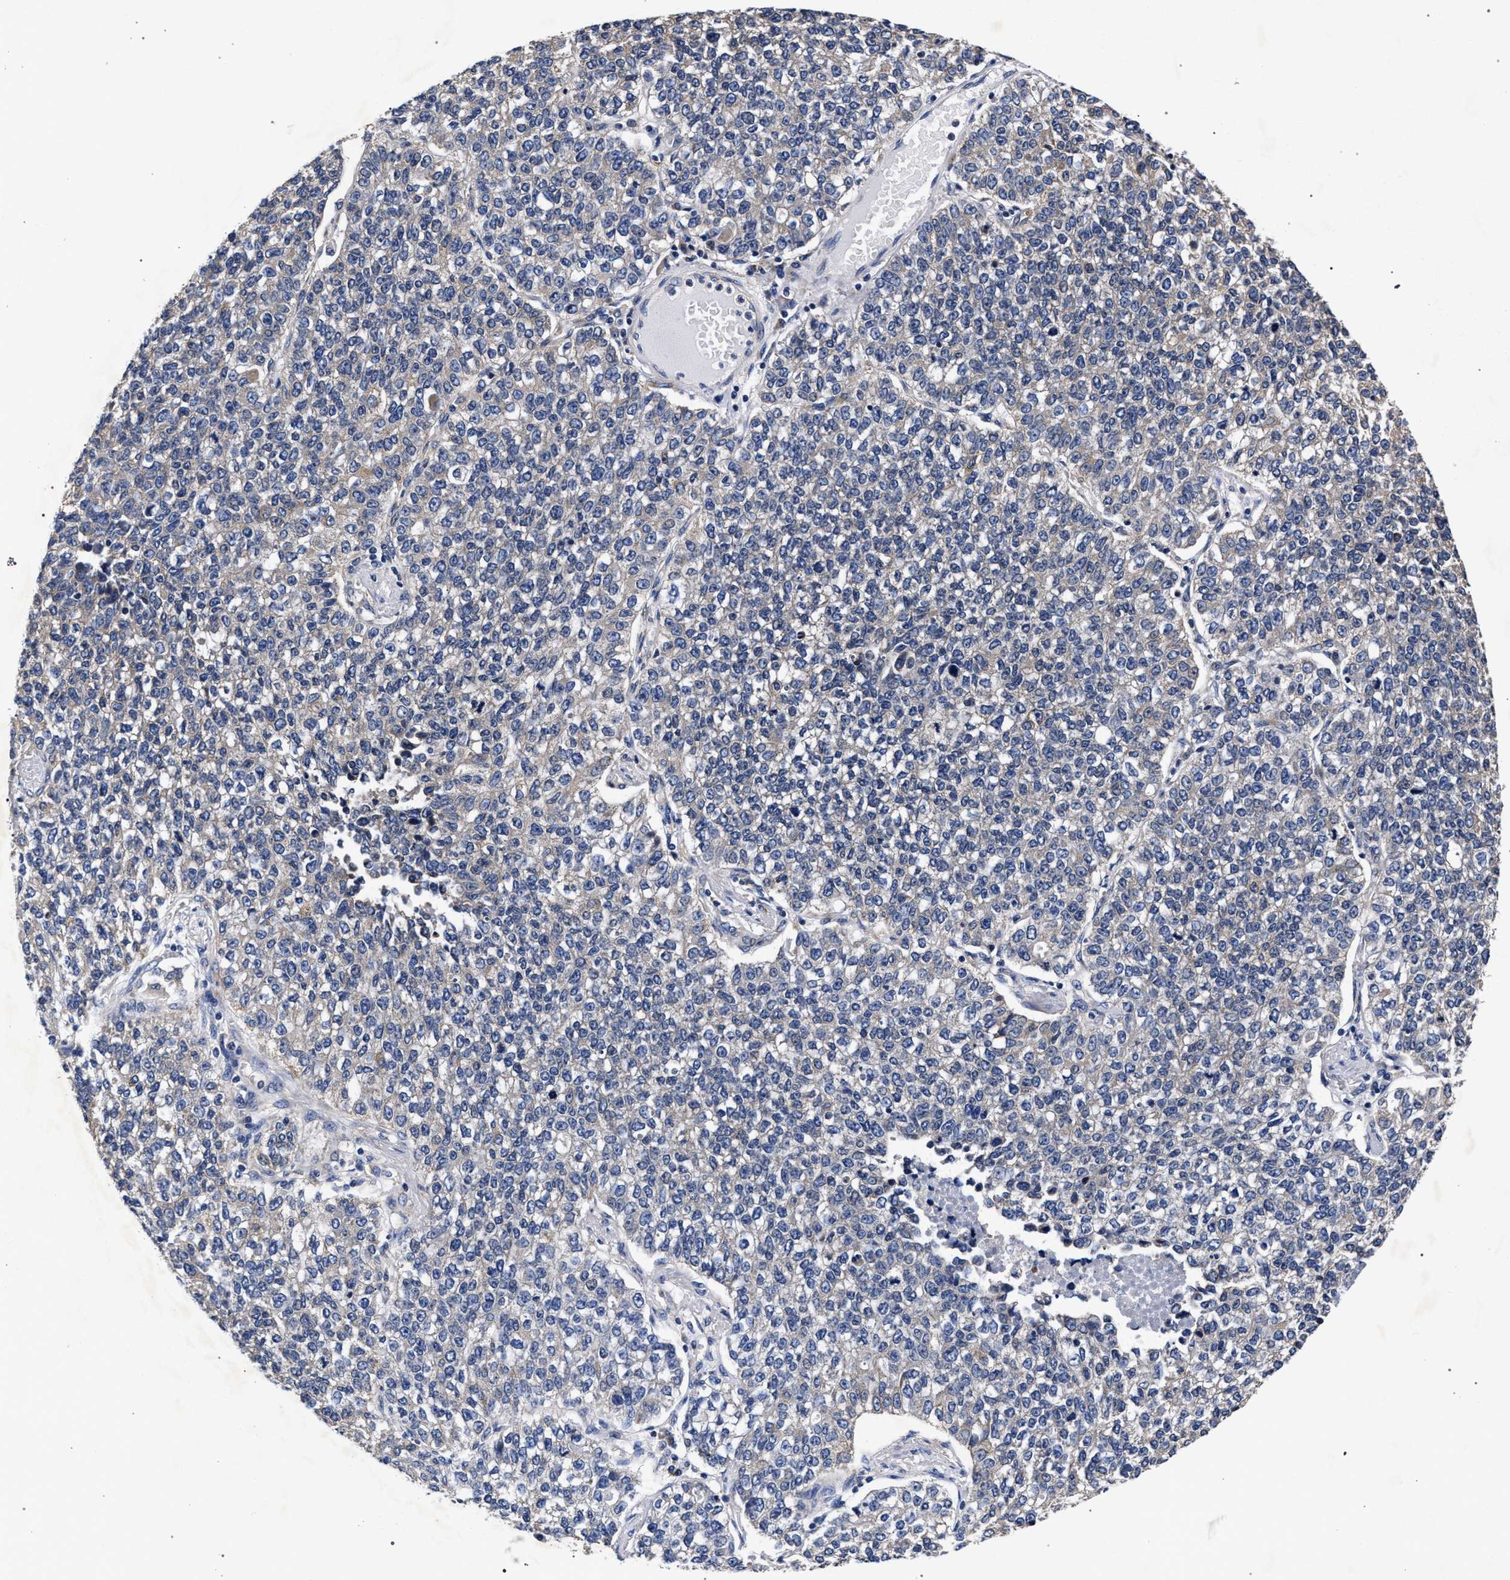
{"staining": {"intensity": "negative", "quantity": "none", "location": "none"}, "tissue": "lung cancer", "cell_type": "Tumor cells", "image_type": "cancer", "snomed": [{"axis": "morphology", "description": "Adenocarcinoma, NOS"}, {"axis": "topography", "description": "Lung"}], "caption": "The photomicrograph exhibits no staining of tumor cells in lung adenocarcinoma. Nuclei are stained in blue.", "gene": "CFAP95", "patient": {"sex": "male", "age": 49}}